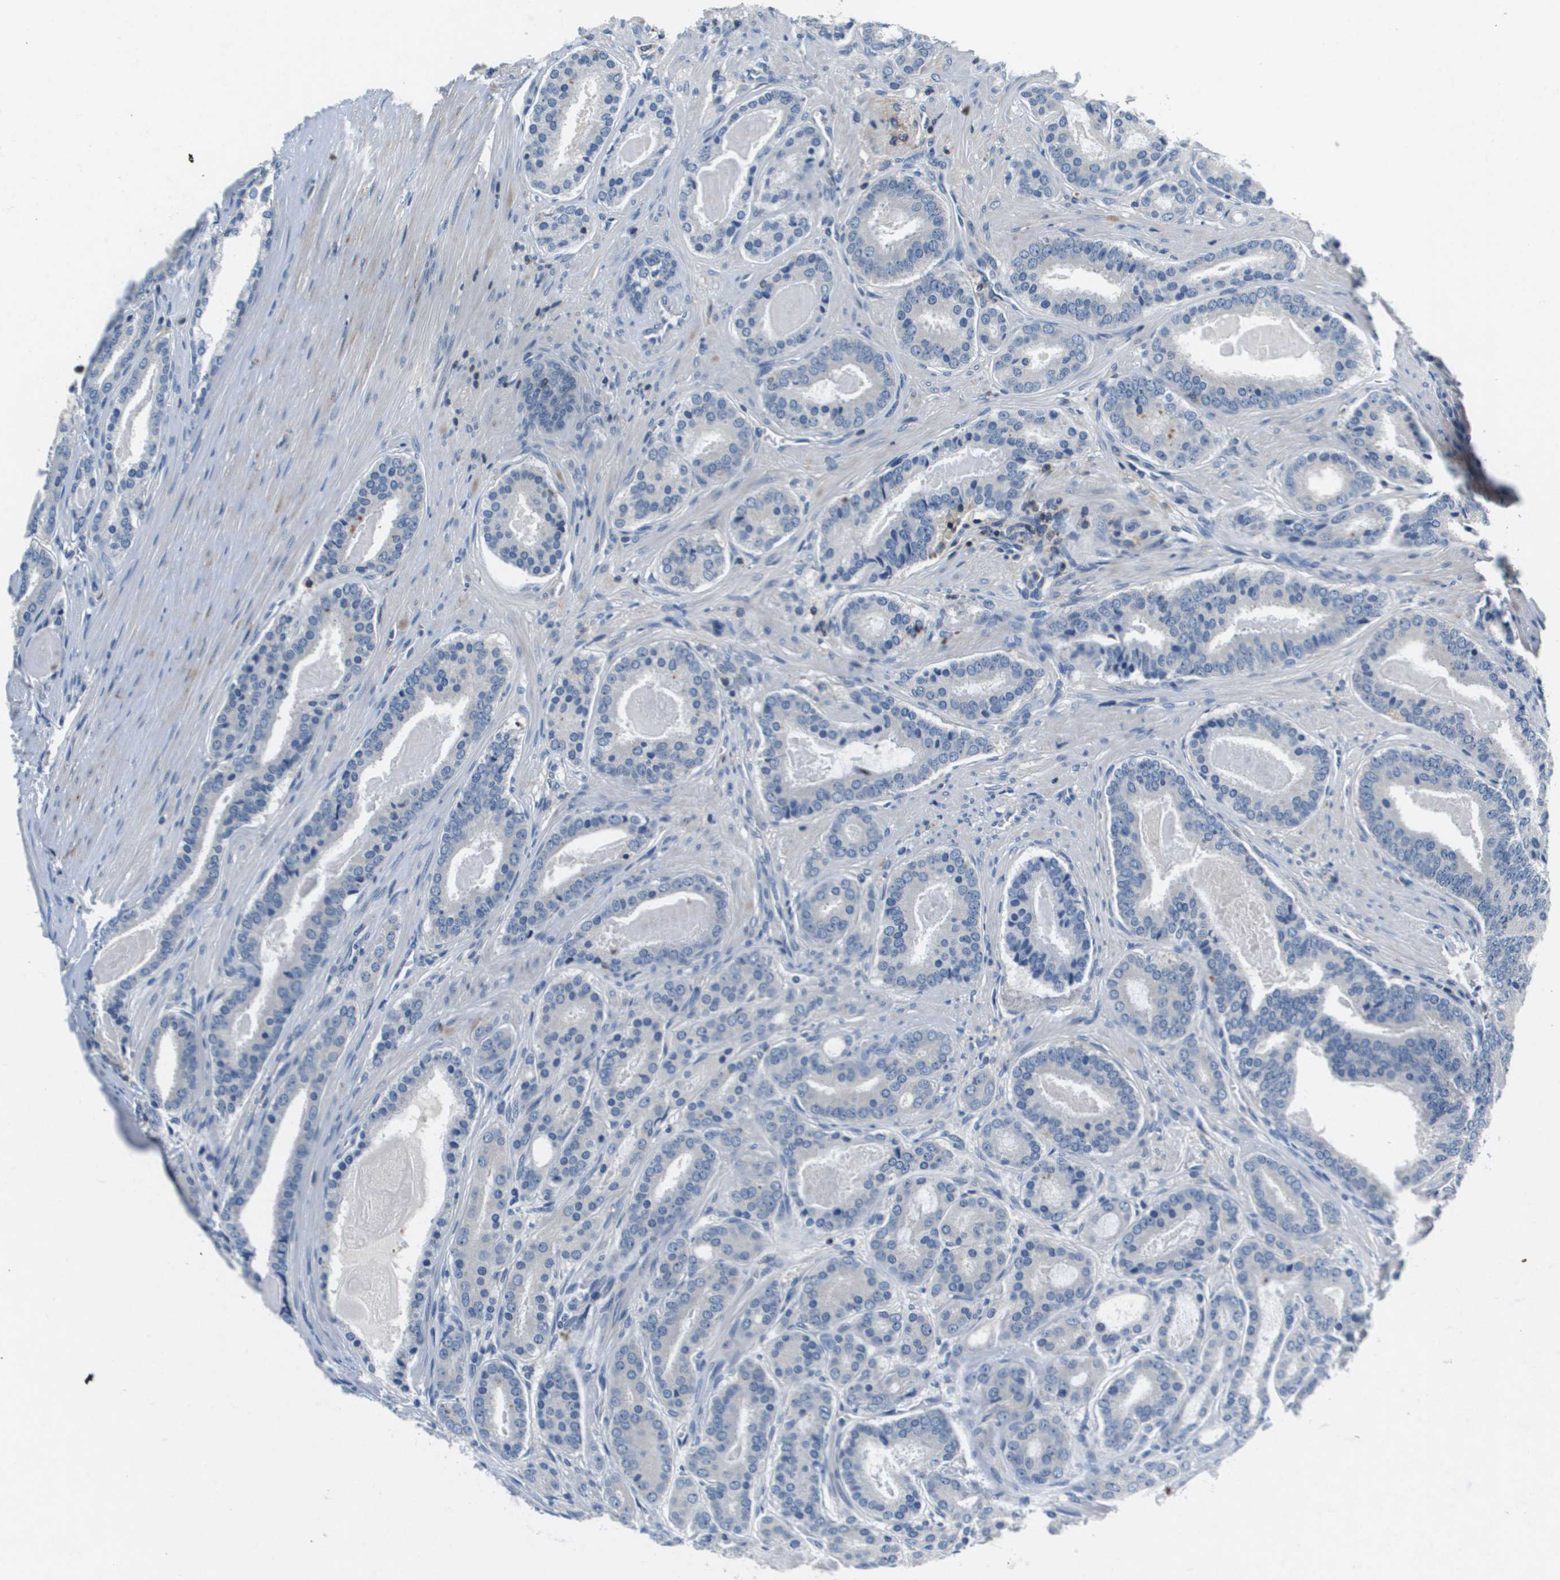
{"staining": {"intensity": "negative", "quantity": "none", "location": "none"}, "tissue": "prostate cancer", "cell_type": "Tumor cells", "image_type": "cancer", "snomed": [{"axis": "morphology", "description": "Adenocarcinoma, High grade"}, {"axis": "topography", "description": "Prostate"}], "caption": "Human adenocarcinoma (high-grade) (prostate) stained for a protein using immunohistochemistry (IHC) demonstrates no expression in tumor cells.", "gene": "KCNQ5", "patient": {"sex": "male", "age": 60}}